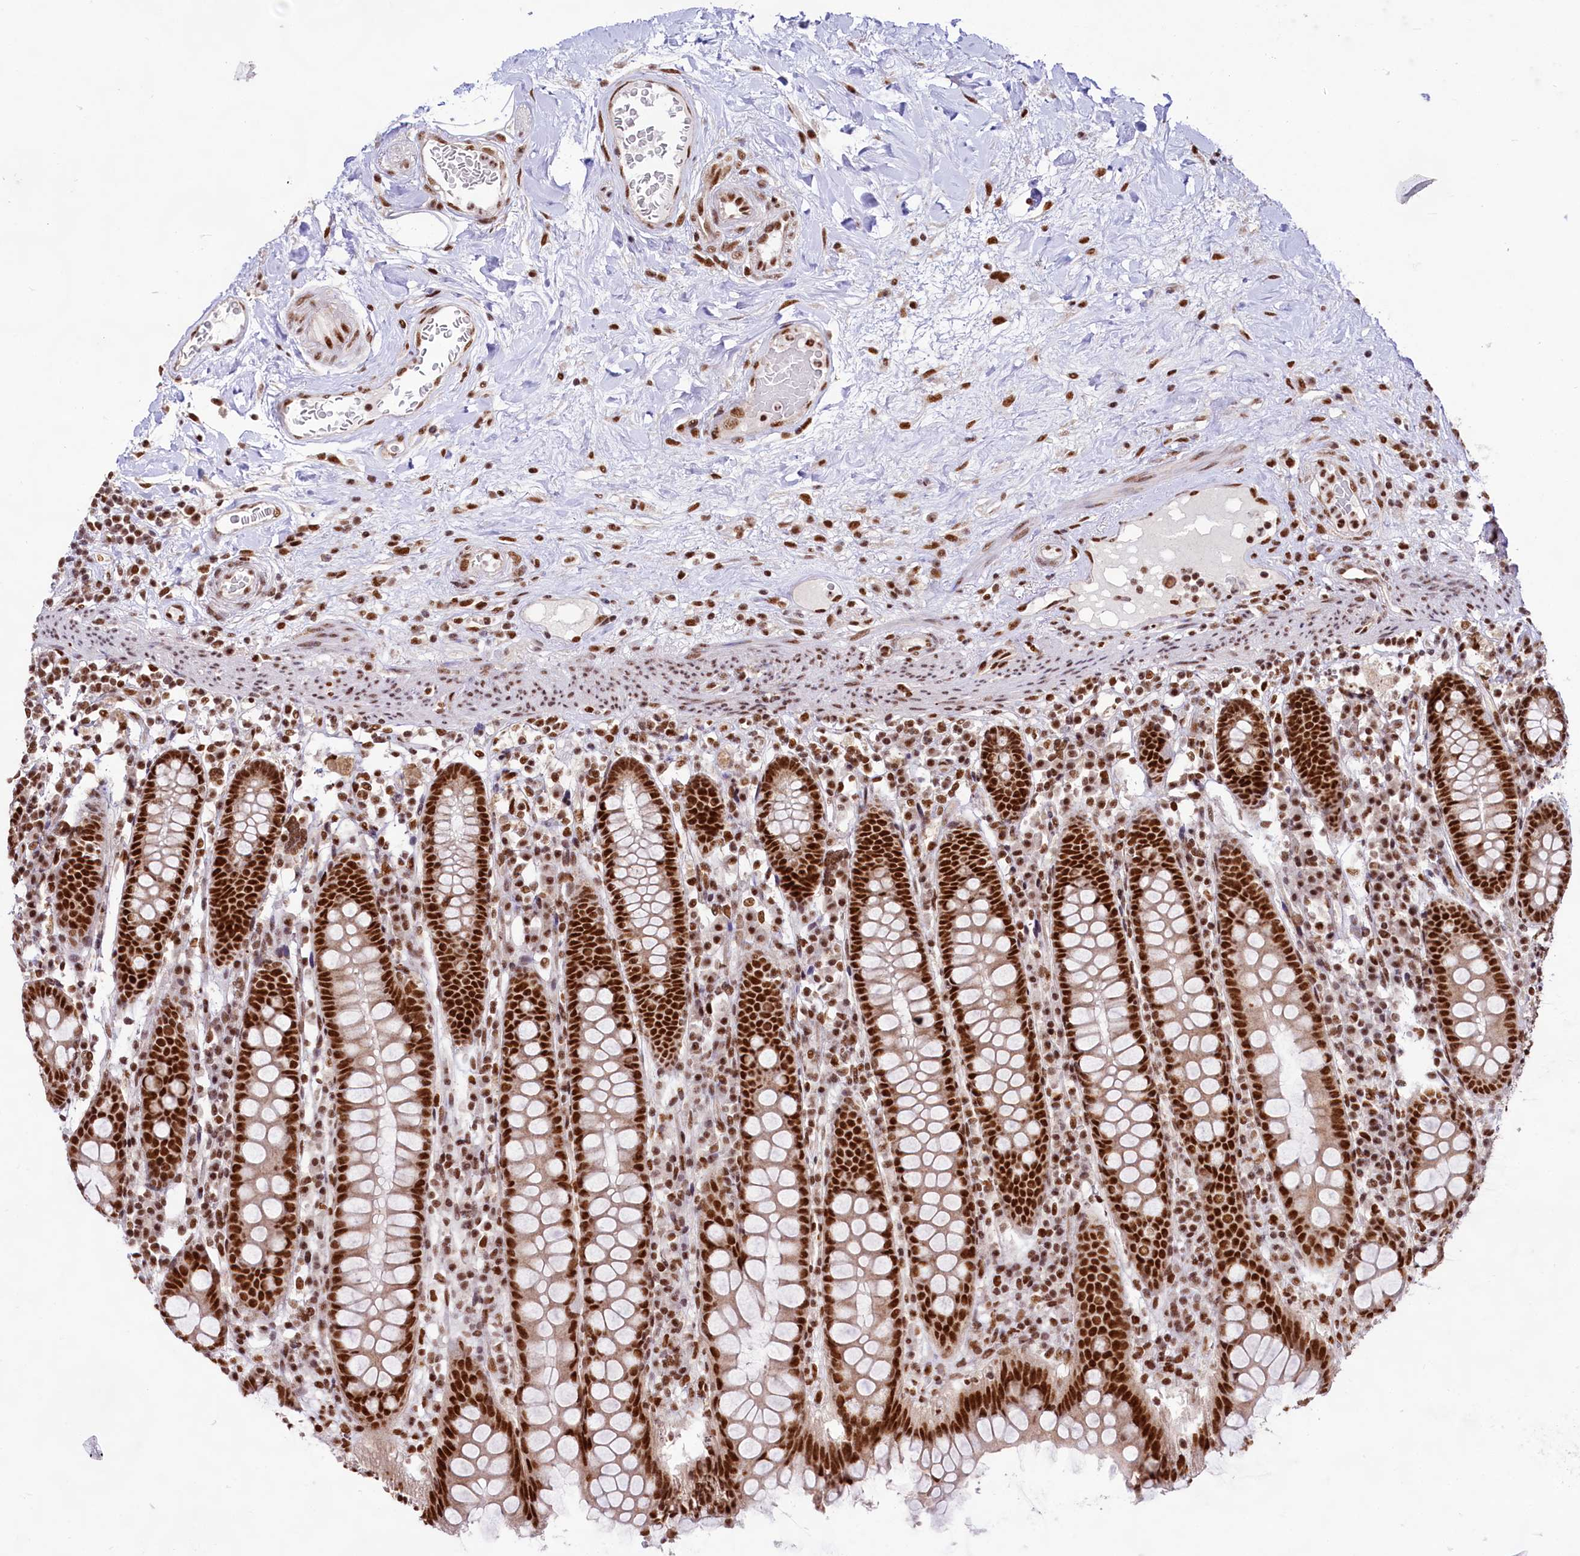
{"staining": {"intensity": "strong", "quantity": ">75%", "location": "nuclear"}, "tissue": "colon", "cell_type": "Endothelial cells", "image_type": "normal", "snomed": [{"axis": "morphology", "description": "Normal tissue, NOS"}, {"axis": "topography", "description": "Colon"}], "caption": "A micrograph of colon stained for a protein exhibits strong nuclear brown staining in endothelial cells.", "gene": "HIRA", "patient": {"sex": "female", "age": 79}}